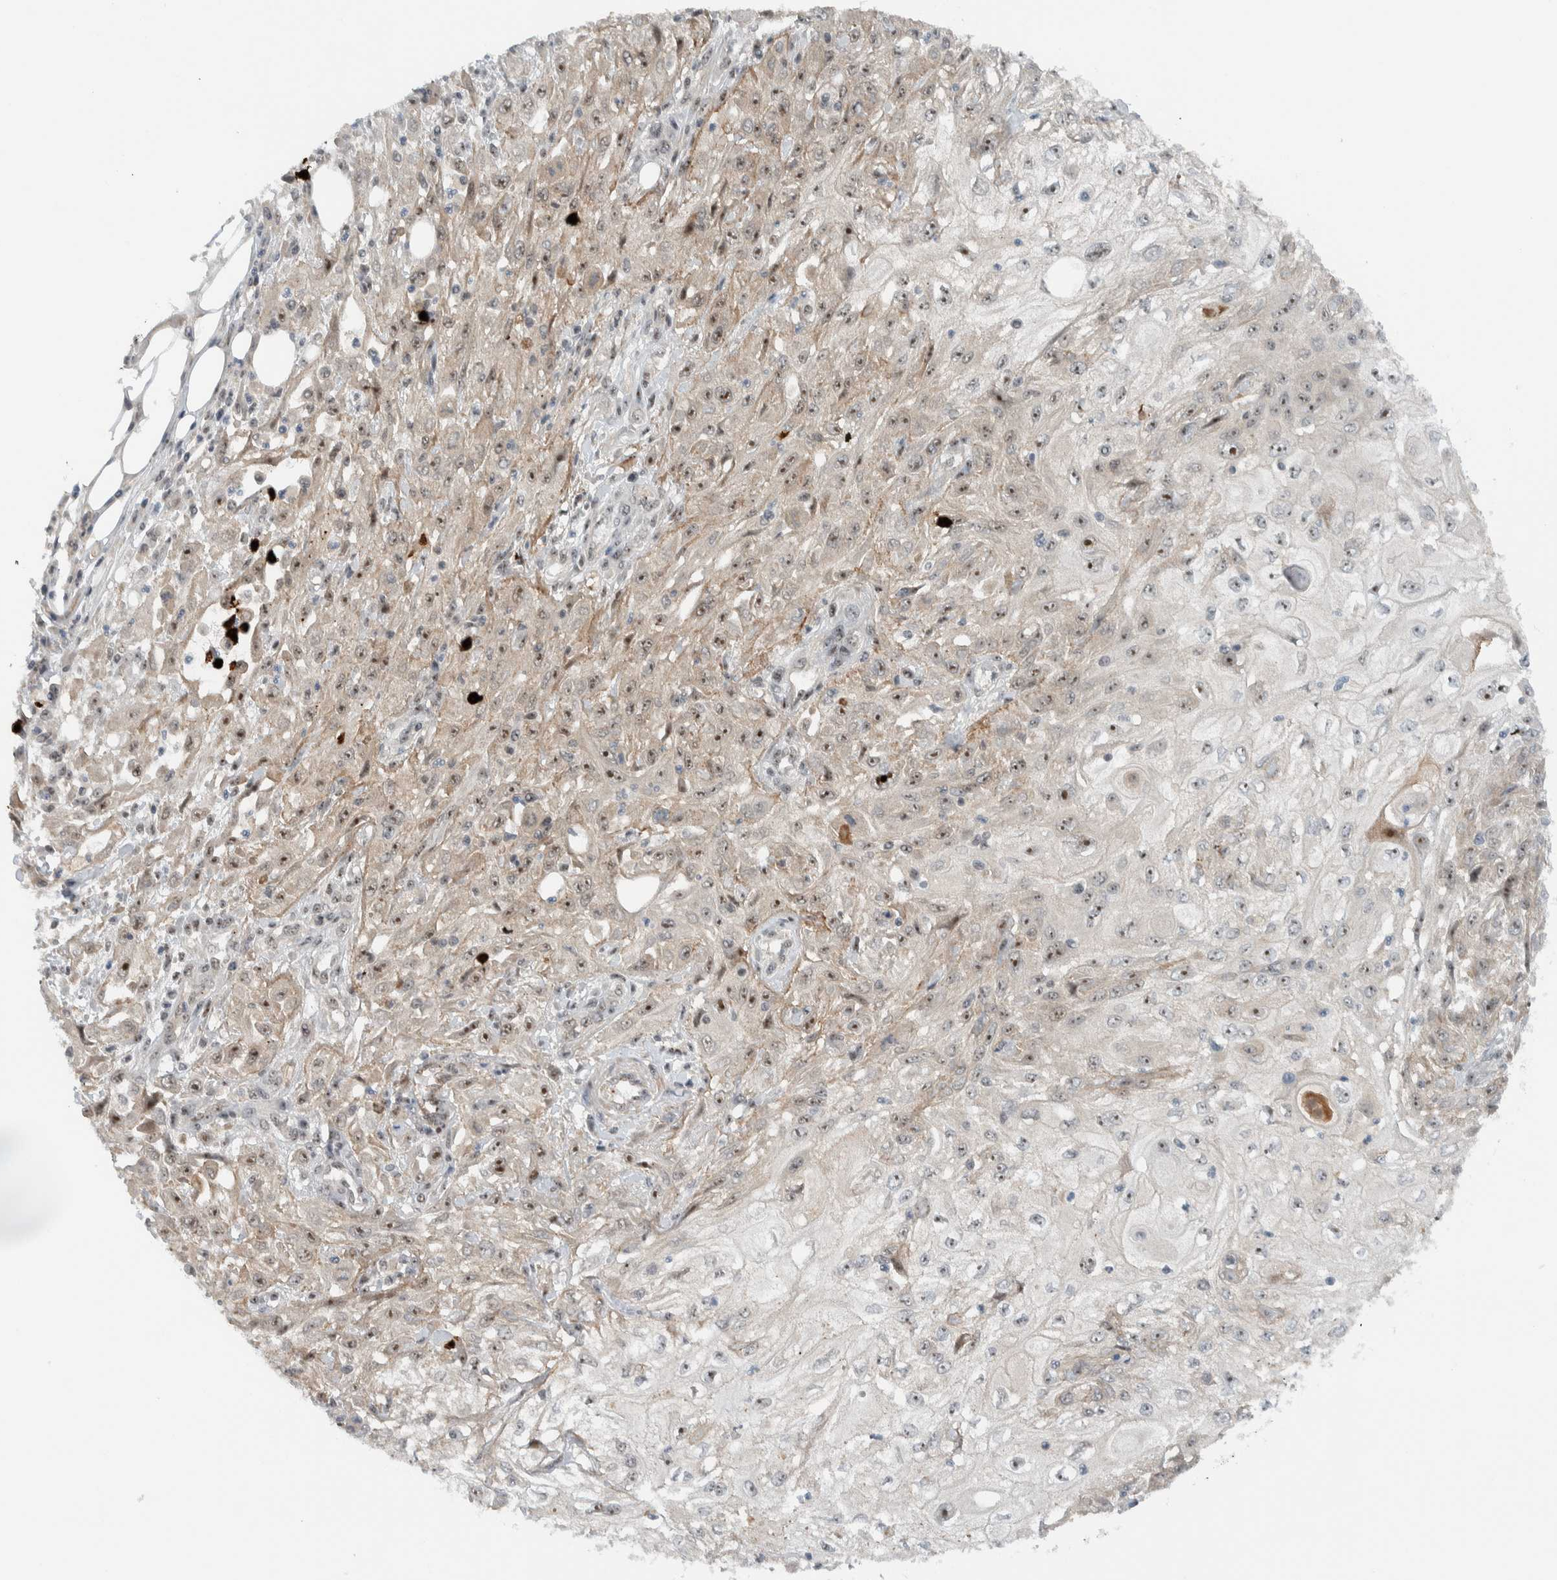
{"staining": {"intensity": "moderate", "quantity": ">75%", "location": "nuclear"}, "tissue": "skin cancer", "cell_type": "Tumor cells", "image_type": "cancer", "snomed": [{"axis": "morphology", "description": "Squamous cell carcinoma, NOS"}, {"axis": "morphology", "description": "Squamous cell carcinoma, metastatic, NOS"}, {"axis": "topography", "description": "Skin"}, {"axis": "topography", "description": "Lymph node"}], "caption": "IHC staining of metastatic squamous cell carcinoma (skin), which exhibits medium levels of moderate nuclear expression in approximately >75% of tumor cells indicating moderate nuclear protein staining. The staining was performed using DAB (brown) for protein detection and nuclei were counterstained in hematoxylin (blue).", "gene": "ZFP91", "patient": {"sex": "male", "age": 75}}